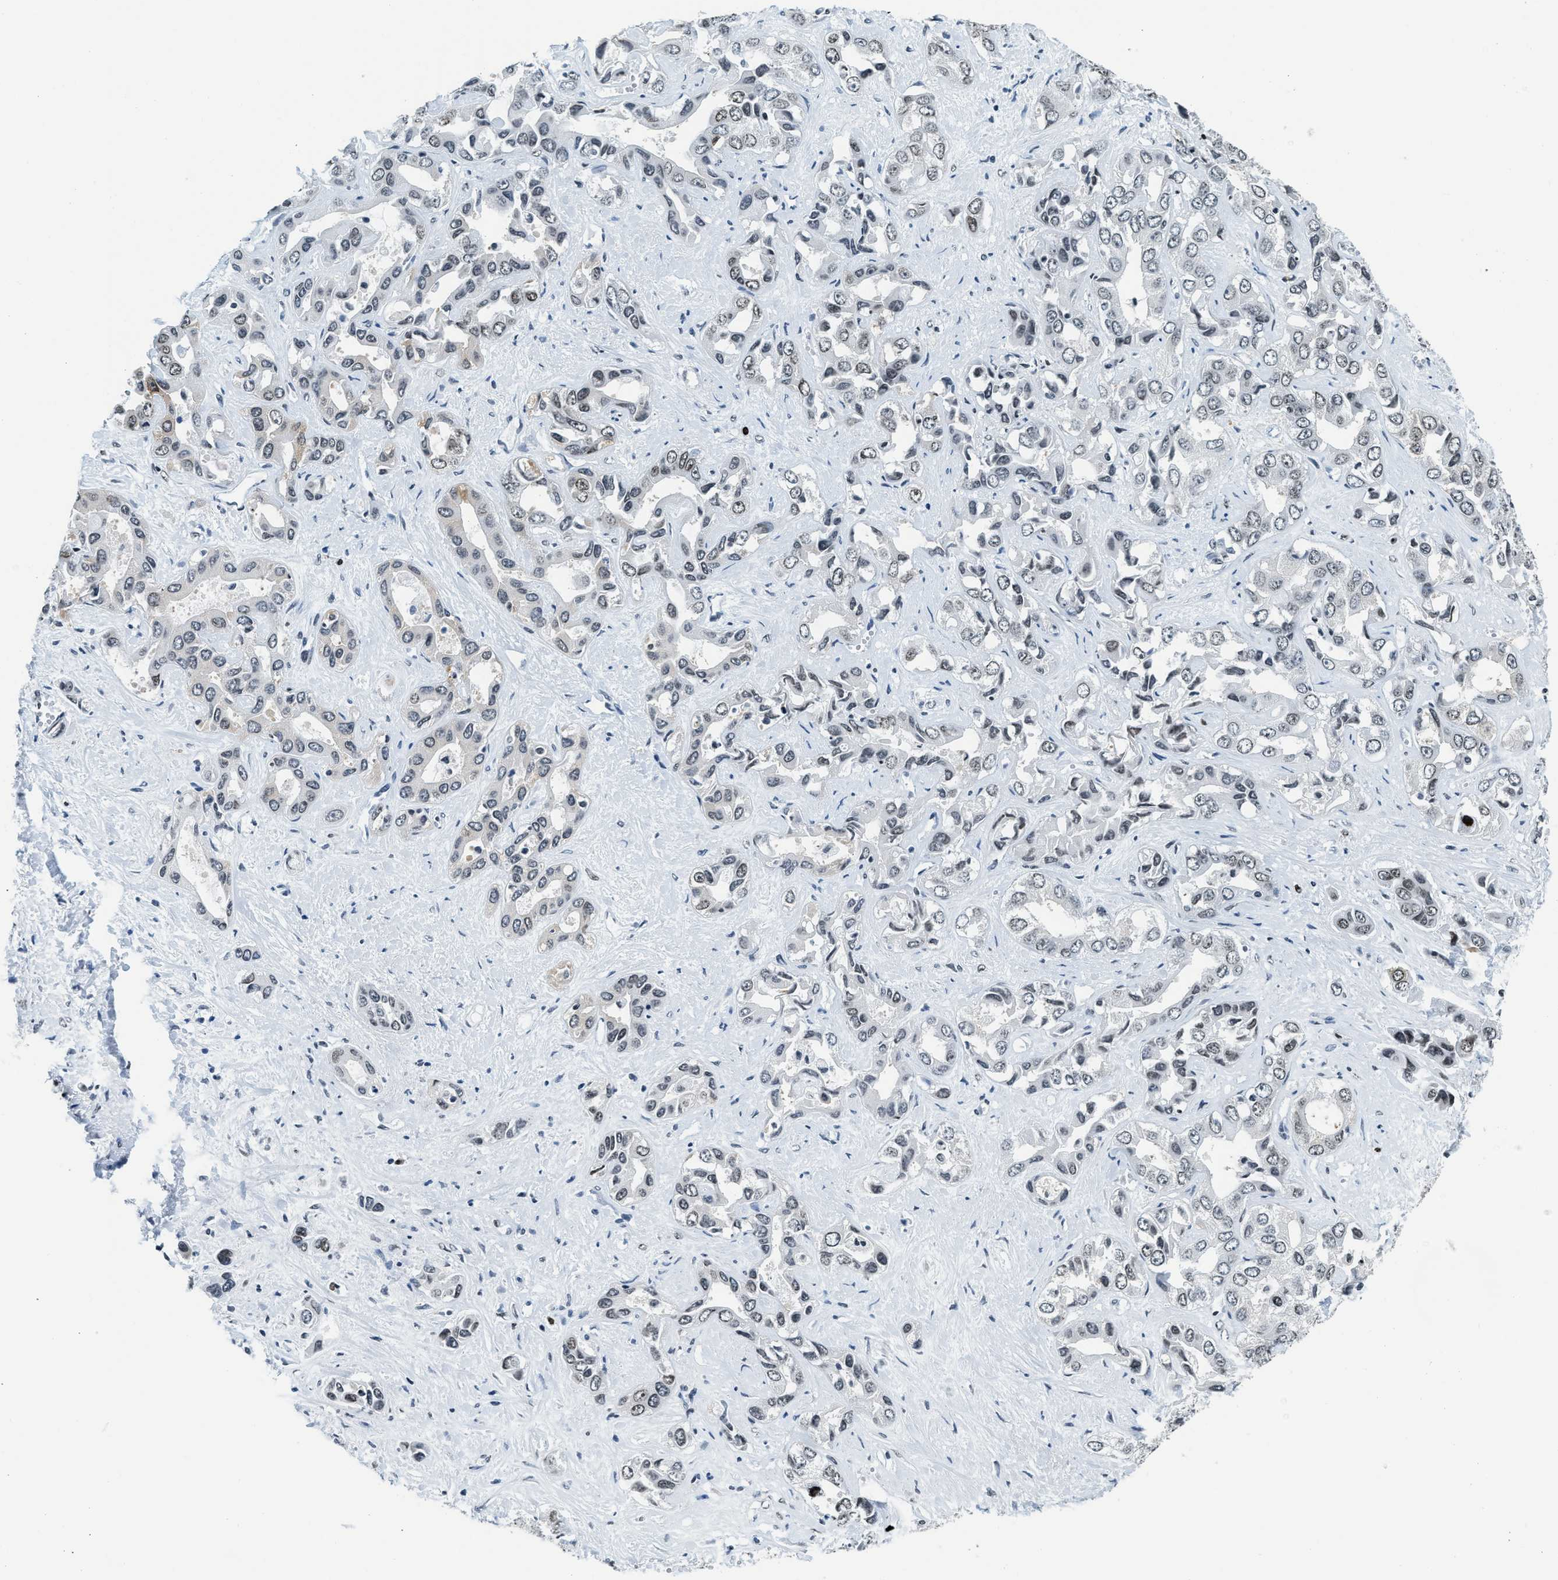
{"staining": {"intensity": "weak", "quantity": "25%-75%", "location": "nuclear"}, "tissue": "liver cancer", "cell_type": "Tumor cells", "image_type": "cancer", "snomed": [{"axis": "morphology", "description": "Cholangiocarcinoma"}, {"axis": "topography", "description": "Liver"}], "caption": "Protein expression analysis of cholangiocarcinoma (liver) displays weak nuclear staining in approximately 25%-75% of tumor cells.", "gene": "TOP1", "patient": {"sex": "female", "age": 52}}